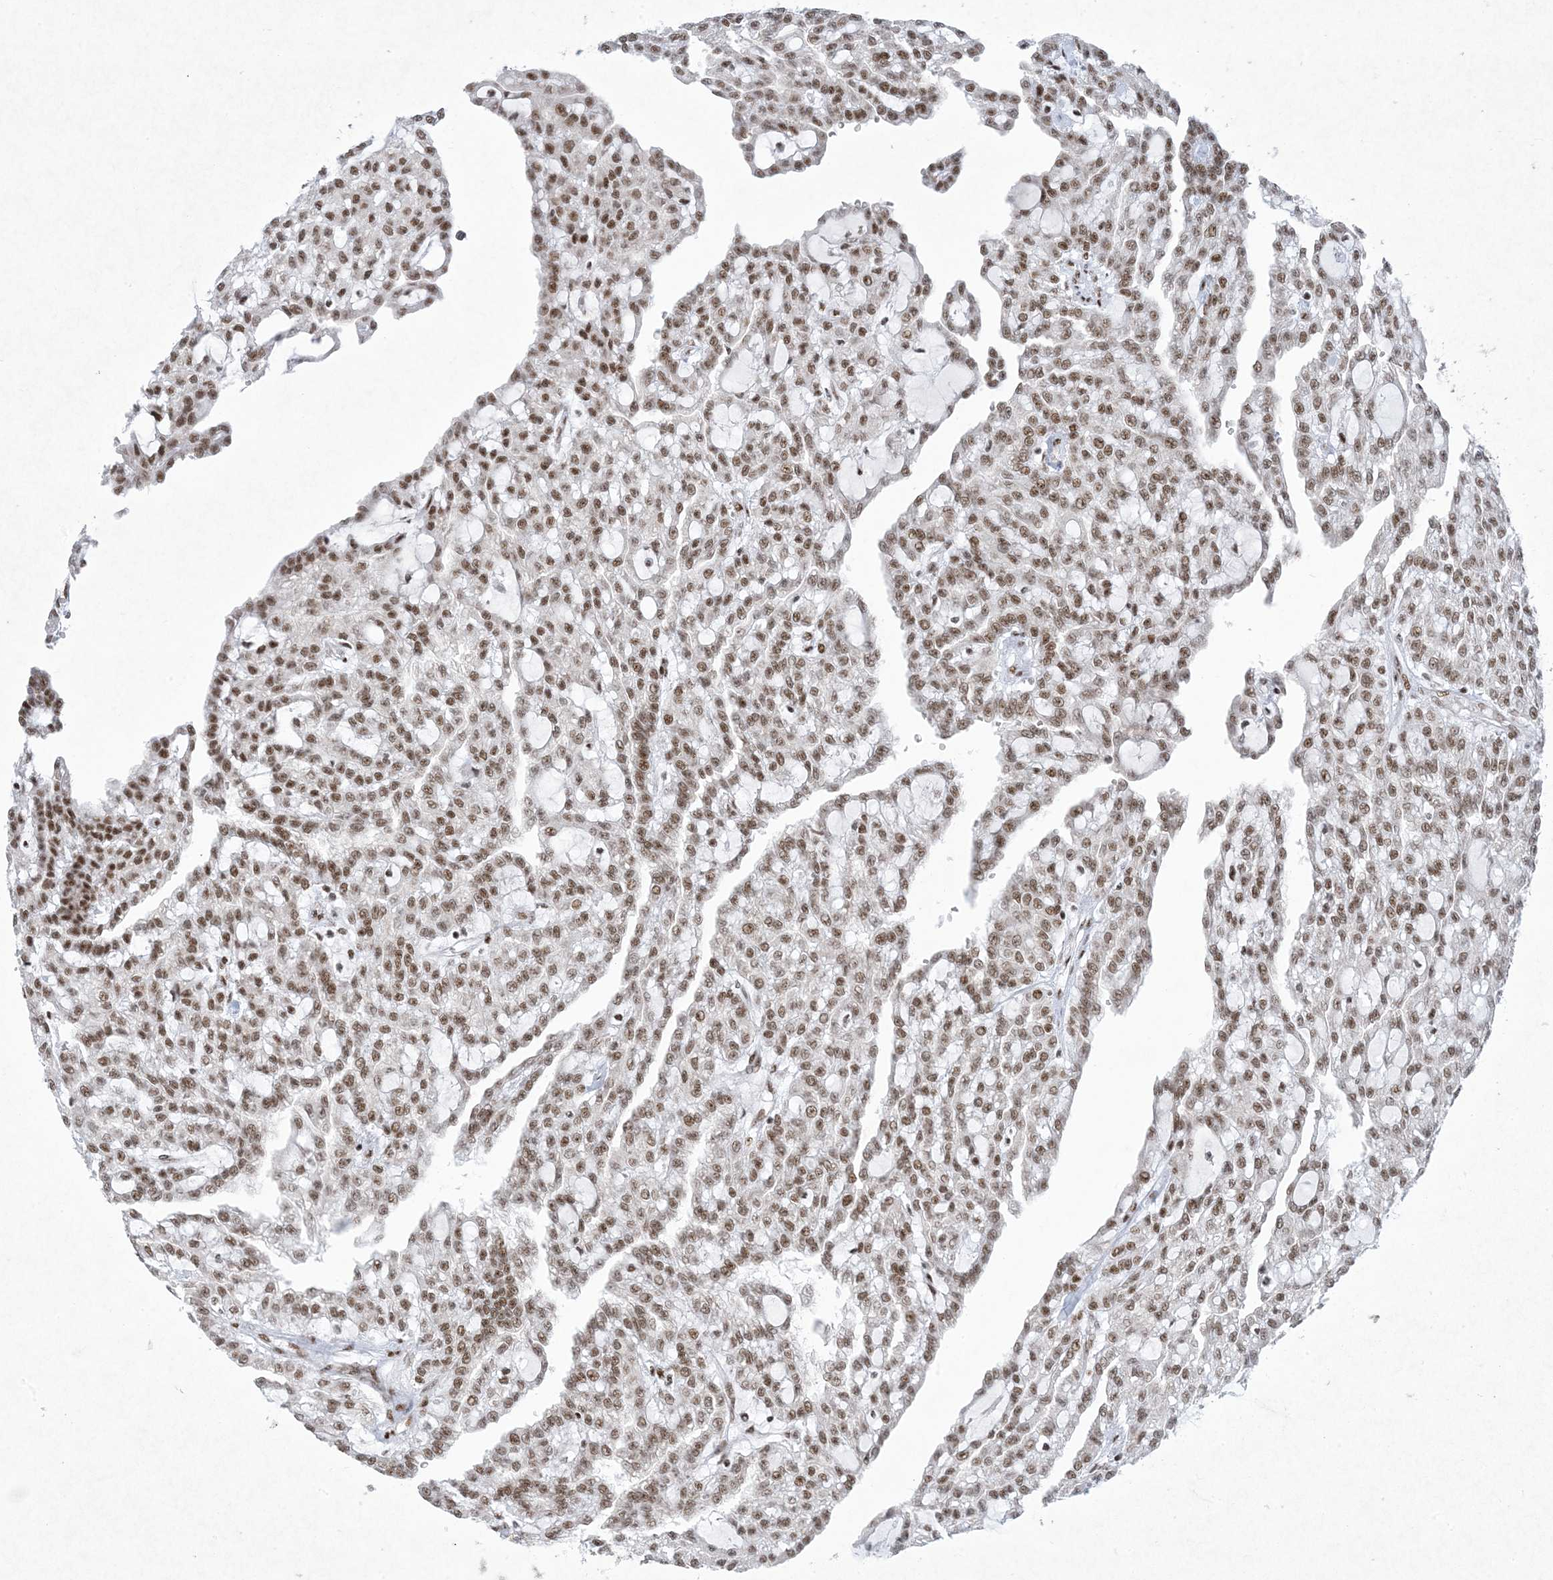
{"staining": {"intensity": "moderate", "quantity": ">75%", "location": "nuclear"}, "tissue": "renal cancer", "cell_type": "Tumor cells", "image_type": "cancer", "snomed": [{"axis": "morphology", "description": "Adenocarcinoma, NOS"}, {"axis": "topography", "description": "Kidney"}], "caption": "A medium amount of moderate nuclear positivity is present in about >75% of tumor cells in renal adenocarcinoma tissue.", "gene": "PKNOX2", "patient": {"sex": "male", "age": 63}}